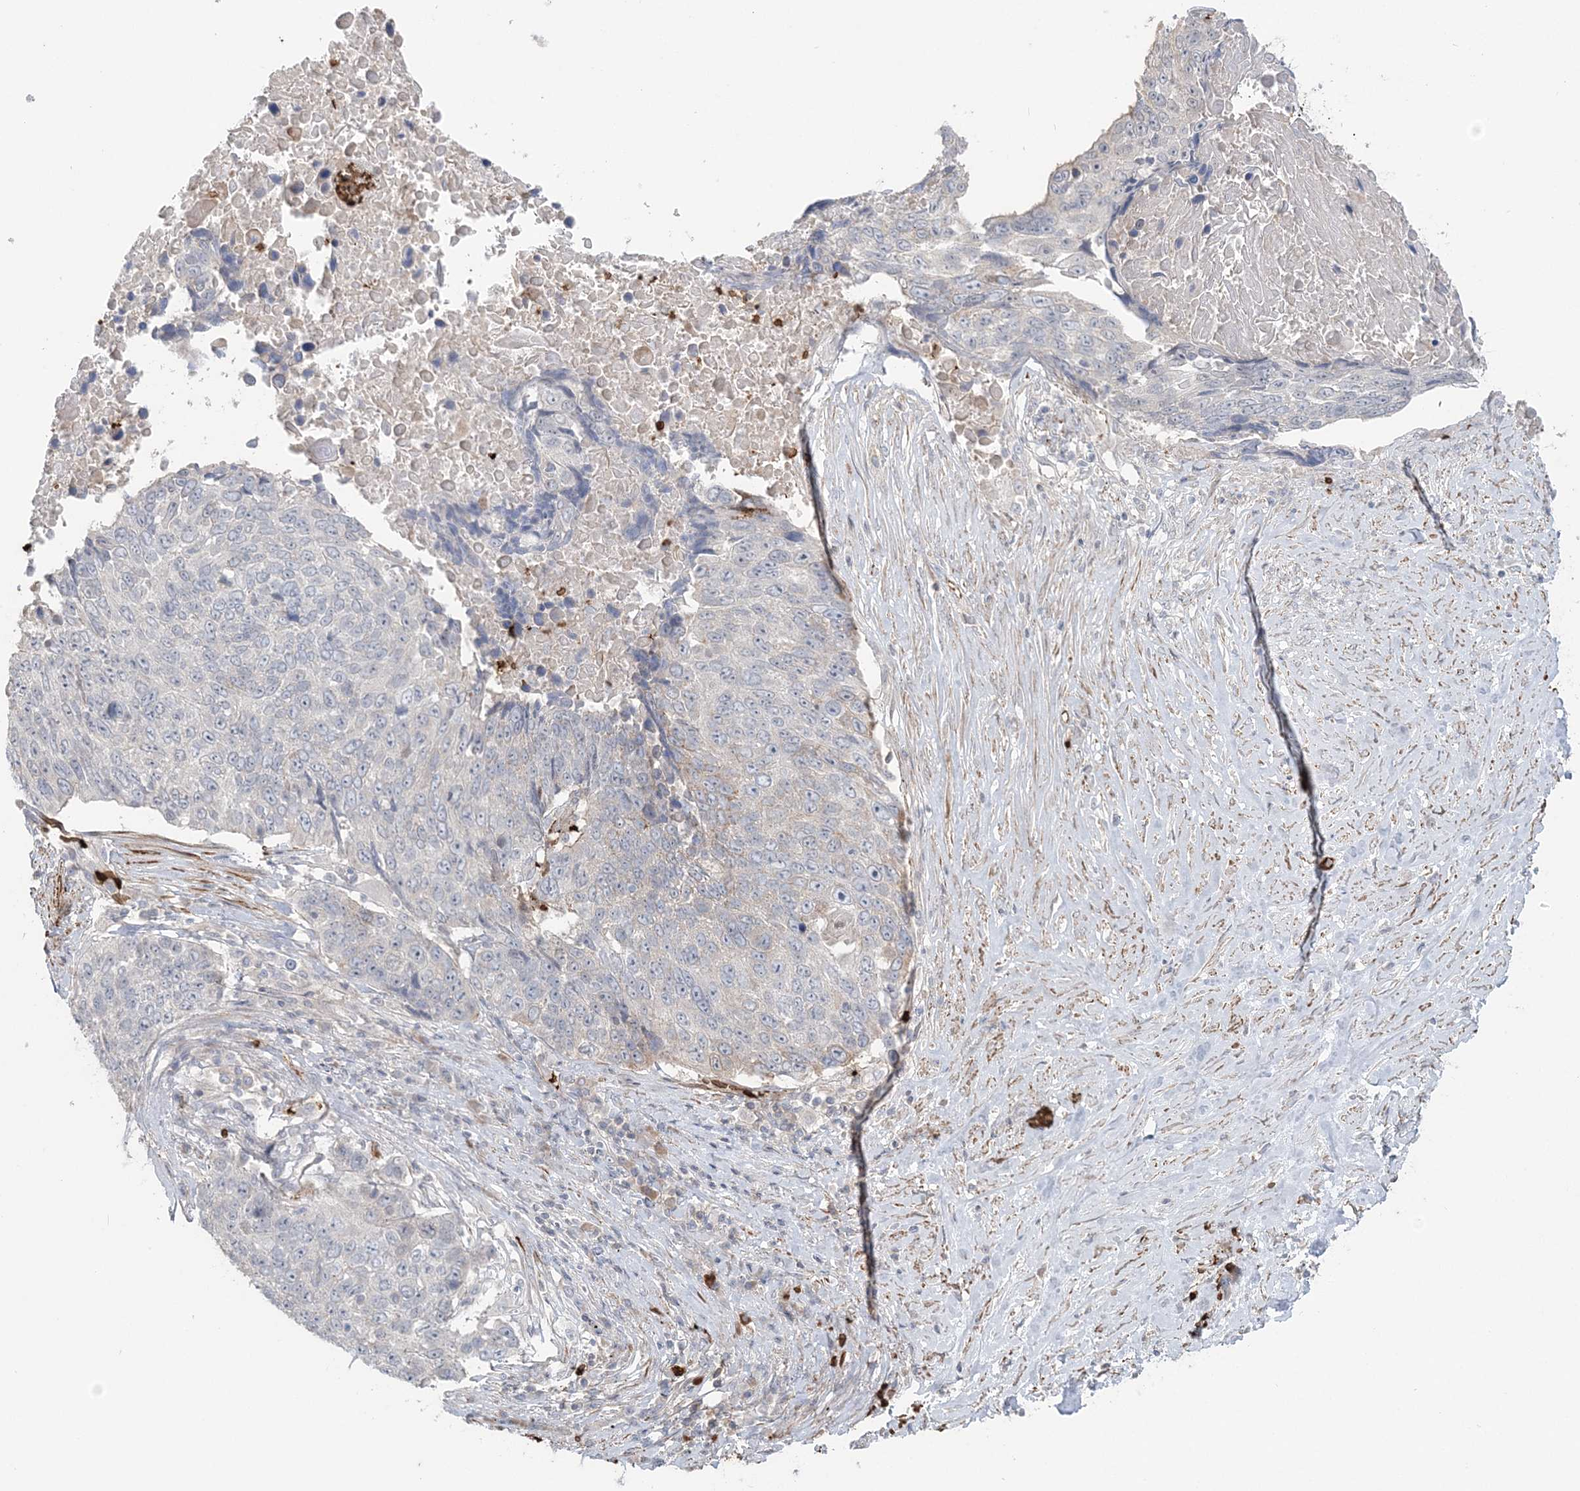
{"staining": {"intensity": "negative", "quantity": "none", "location": "none"}, "tissue": "lung cancer", "cell_type": "Tumor cells", "image_type": "cancer", "snomed": [{"axis": "morphology", "description": "Squamous cell carcinoma, NOS"}, {"axis": "topography", "description": "Lung"}], "caption": "IHC image of neoplastic tissue: lung squamous cell carcinoma stained with DAB (3,3'-diaminobenzidine) exhibits no significant protein positivity in tumor cells. (DAB (3,3'-diaminobenzidine) immunohistochemistry (IHC) visualized using brightfield microscopy, high magnification).", "gene": "SERINC1", "patient": {"sex": "male", "age": 66}}